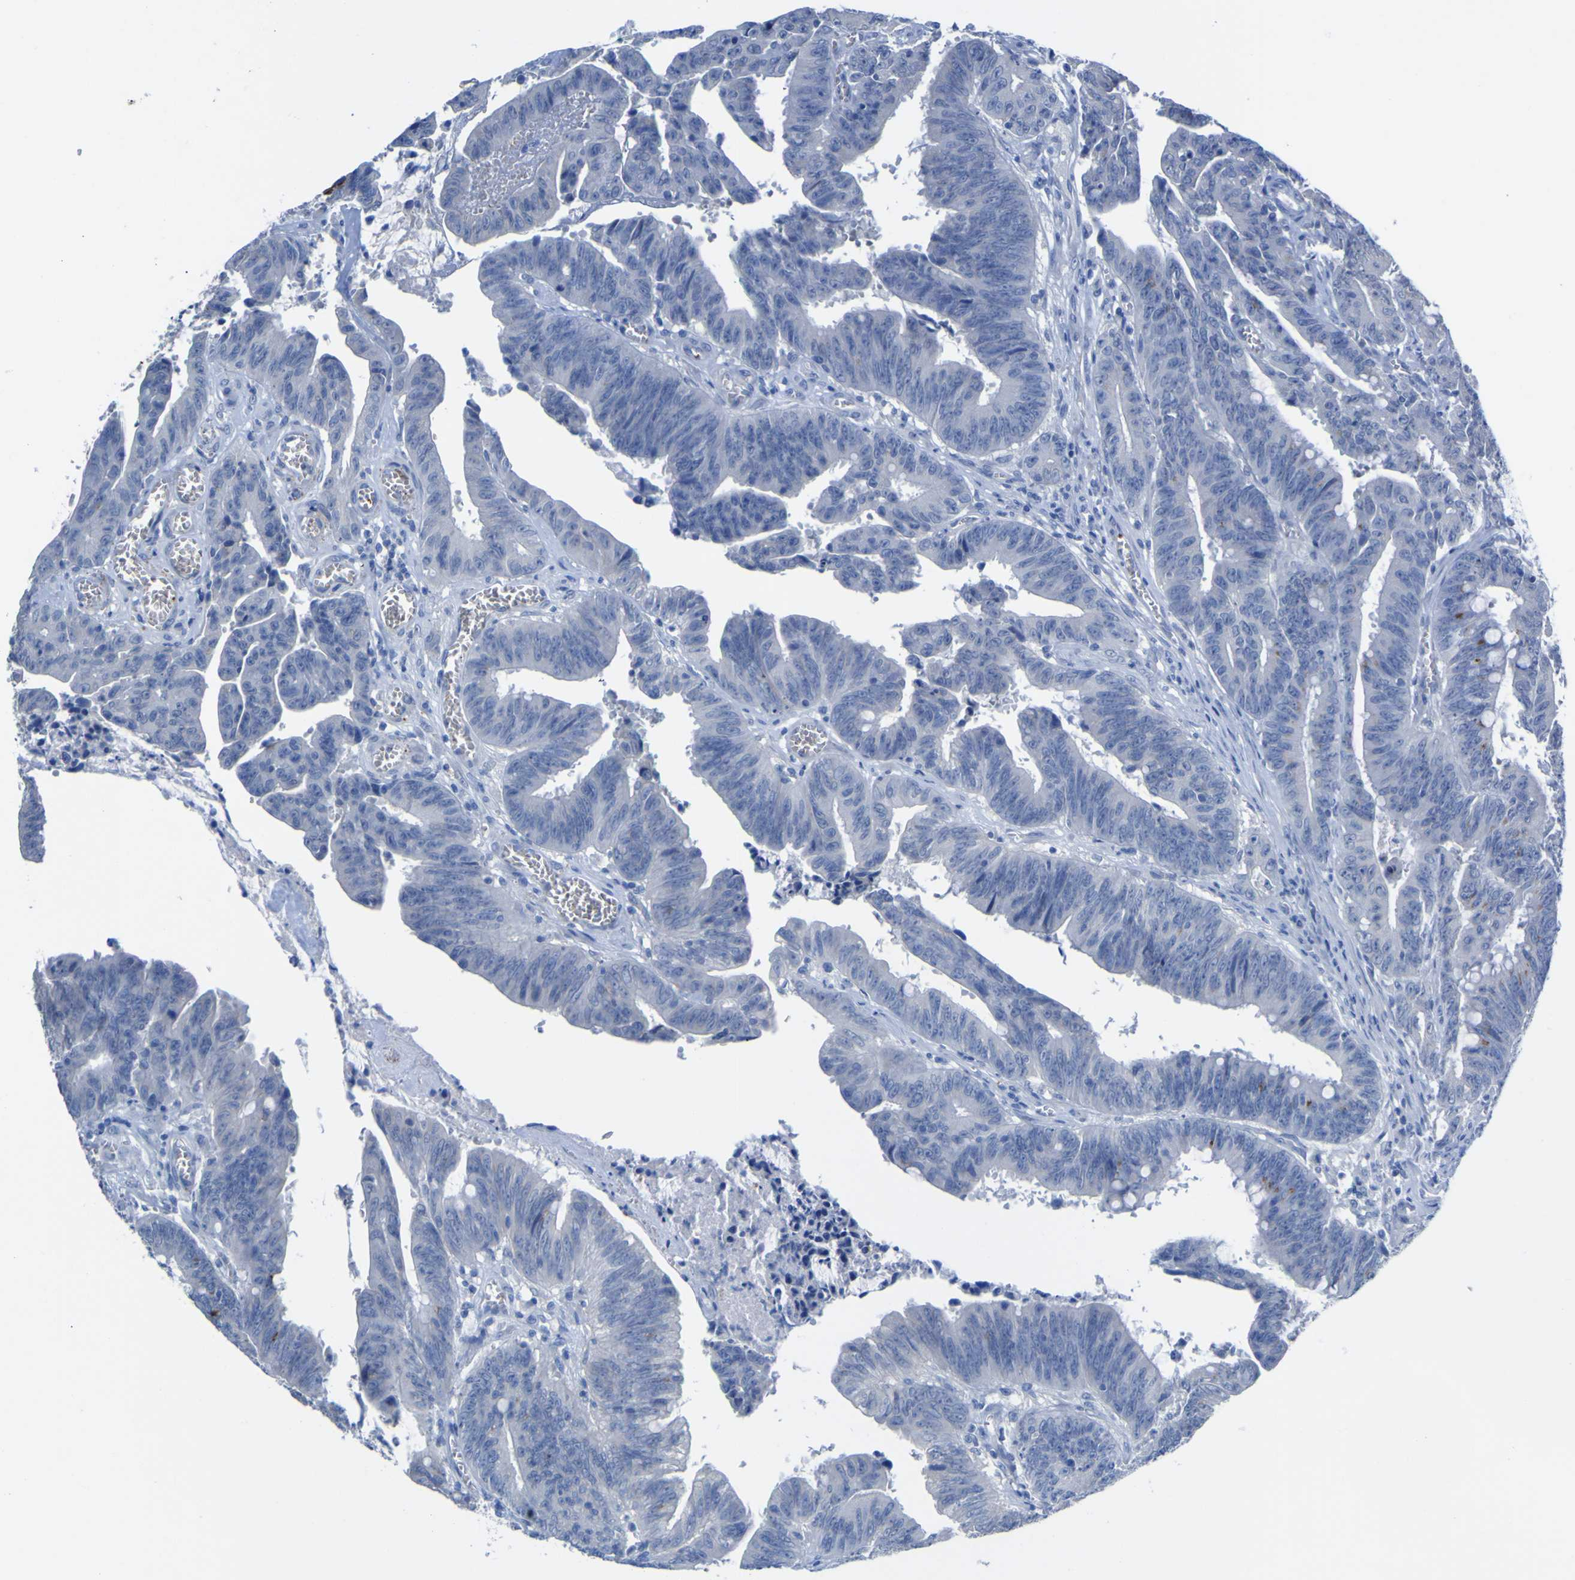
{"staining": {"intensity": "negative", "quantity": "none", "location": "none"}, "tissue": "colorectal cancer", "cell_type": "Tumor cells", "image_type": "cancer", "snomed": [{"axis": "morphology", "description": "Adenocarcinoma, NOS"}, {"axis": "topography", "description": "Colon"}], "caption": "Colorectal cancer was stained to show a protein in brown. There is no significant expression in tumor cells.", "gene": "GCM1", "patient": {"sex": "male", "age": 45}}